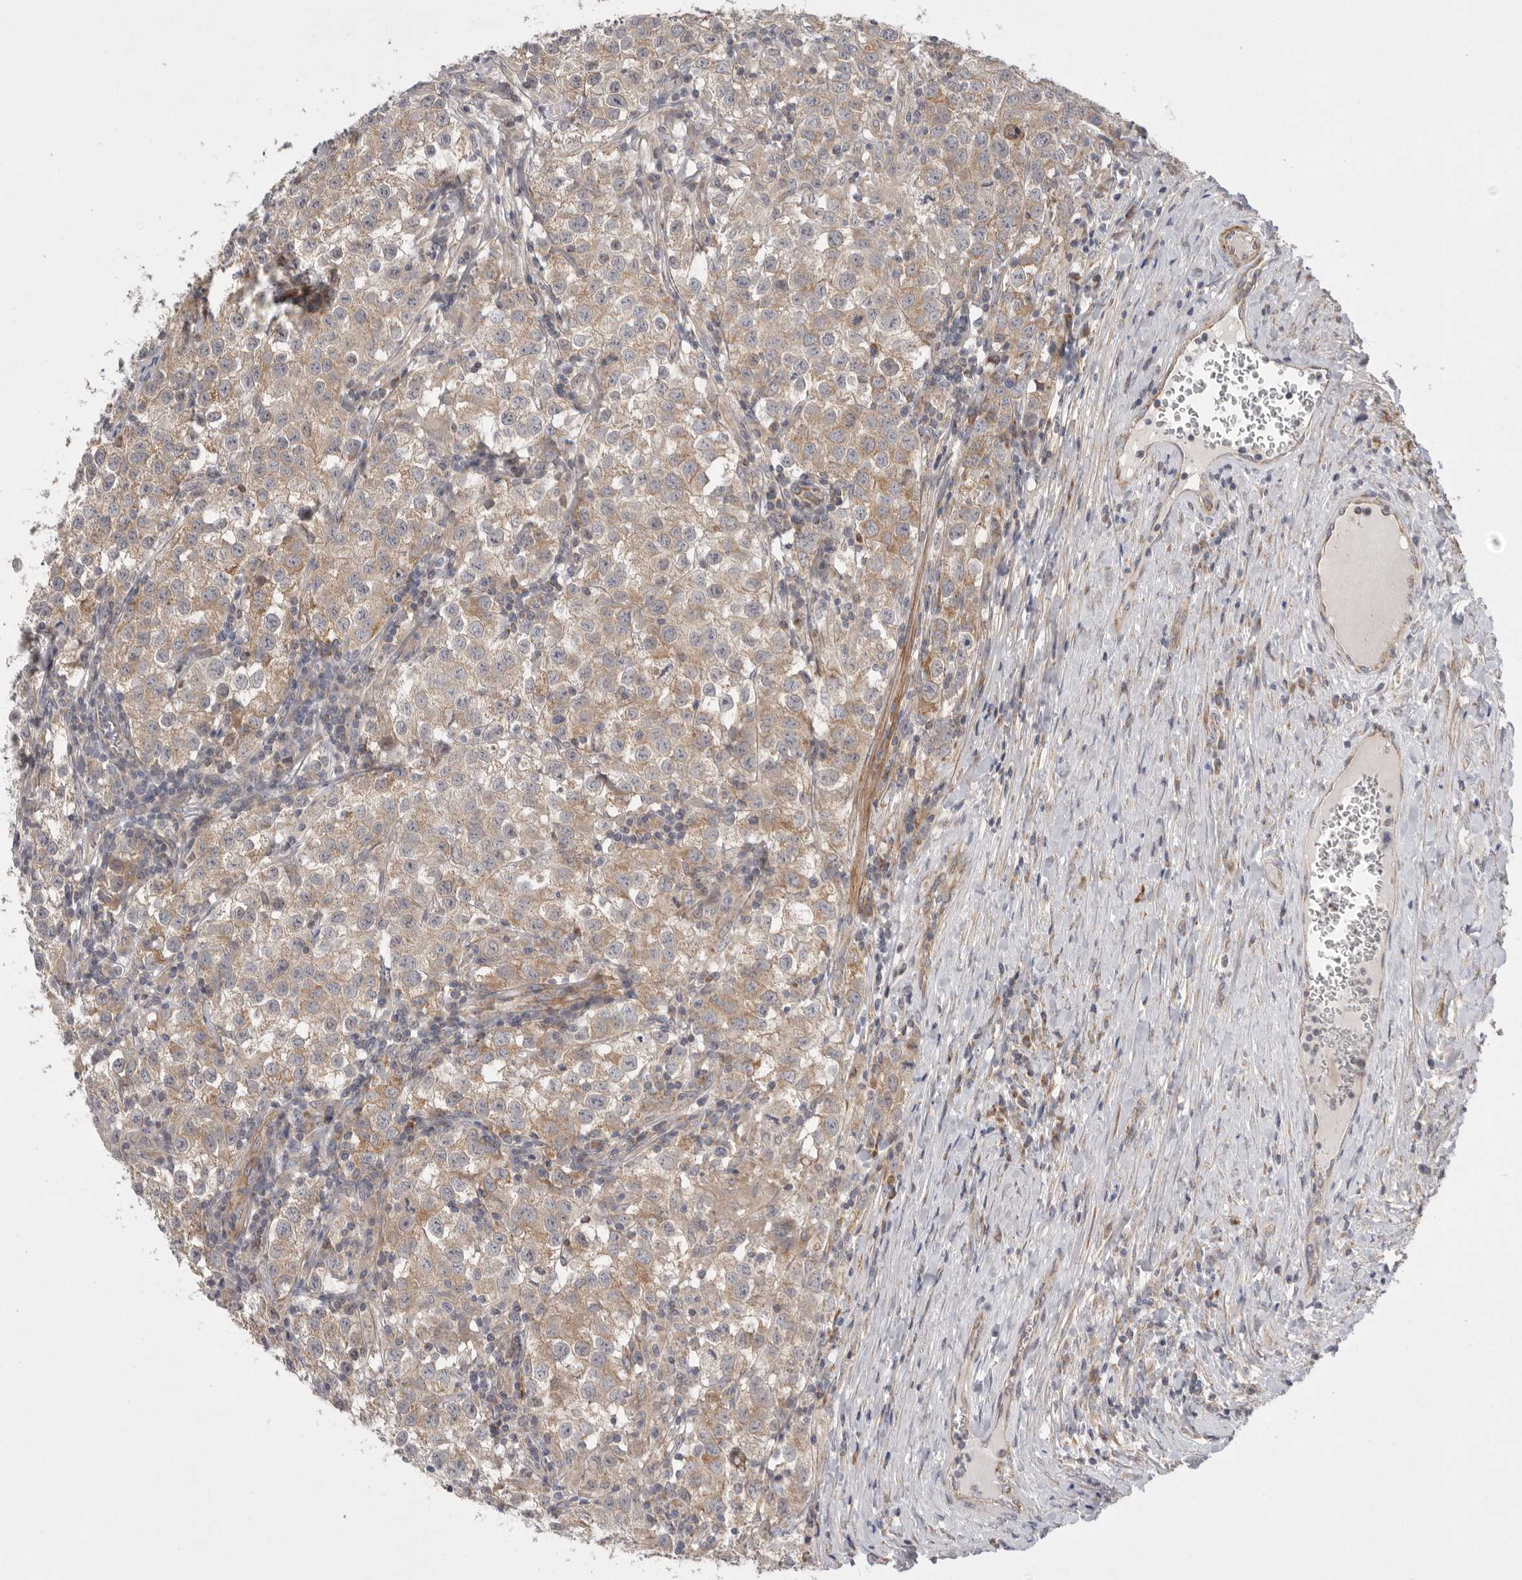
{"staining": {"intensity": "moderate", "quantity": ">75%", "location": "cytoplasmic/membranous"}, "tissue": "testis cancer", "cell_type": "Tumor cells", "image_type": "cancer", "snomed": [{"axis": "morphology", "description": "Seminoma, NOS"}, {"axis": "morphology", "description": "Carcinoma, Embryonal, NOS"}, {"axis": "topography", "description": "Testis"}], "caption": "Immunohistochemistry micrograph of human testis cancer (embryonal carcinoma) stained for a protein (brown), which shows medium levels of moderate cytoplasmic/membranous staining in about >75% of tumor cells.", "gene": "MTFR1L", "patient": {"sex": "male", "age": 43}}